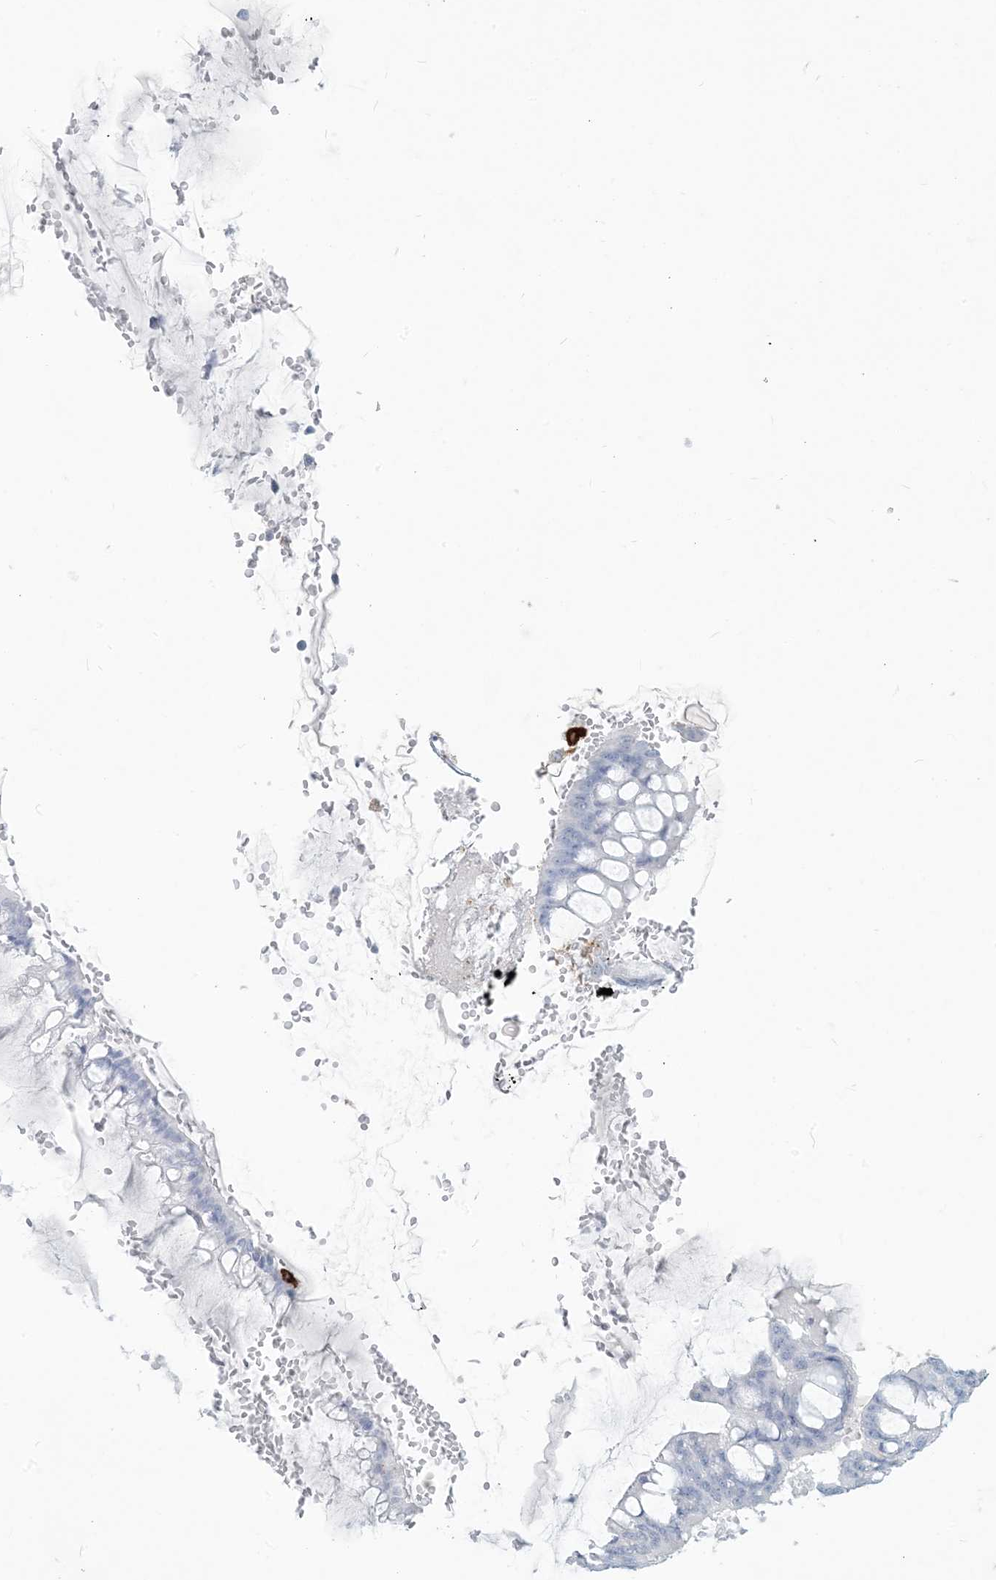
{"staining": {"intensity": "negative", "quantity": "none", "location": "none"}, "tissue": "ovarian cancer", "cell_type": "Tumor cells", "image_type": "cancer", "snomed": [{"axis": "morphology", "description": "Cystadenocarcinoma, mucinous, NOS"}, {"axis": "topography", "description": "Ovary"}], "caption": "A photomicrograph of mucinous cystadenocarcinoma (ovarian) stained for a protein demonstrates no brown staining in tumor cells.", "gene": "HLA-DRB1", "patient": {"sex": "female", "age": 73}}